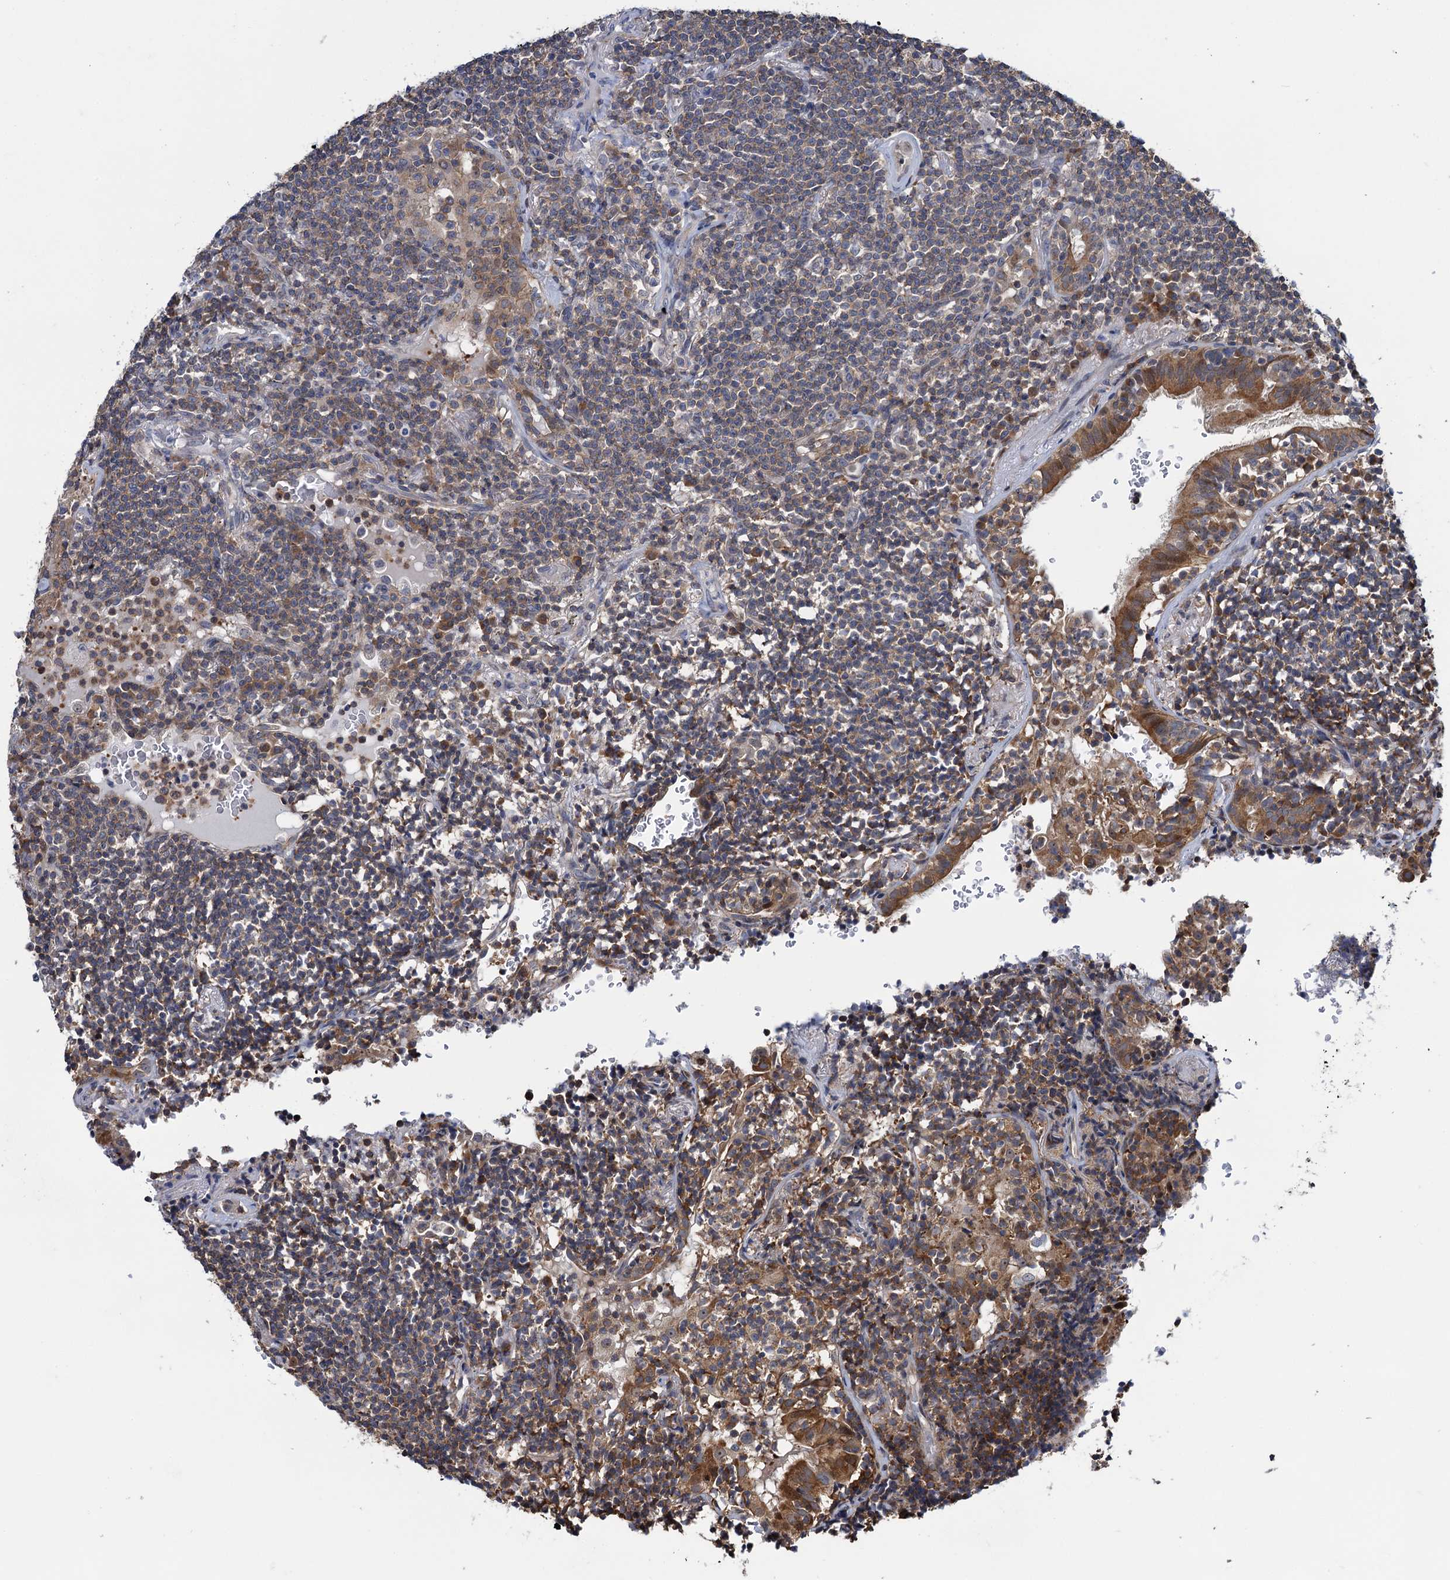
{"staining": {"intensity": "weak", "quantity": "<25%", "location": "cytoplasmic/membranous"}, "tissue": "lymphoma", "cell_type": "Tumor cells", "image_type": "cancer", "snomed": [{"axis": "morphology", "description": "Malignant lymphoma, non-Hodgkin's type, Low grade"}, {"axis": "topography", "description": "Lung"}], "caption": "Tumor cells show no significant staining in lymphoma.", "gene": "CCDC102A", "patient": {"sex": "female", "age": 71}}